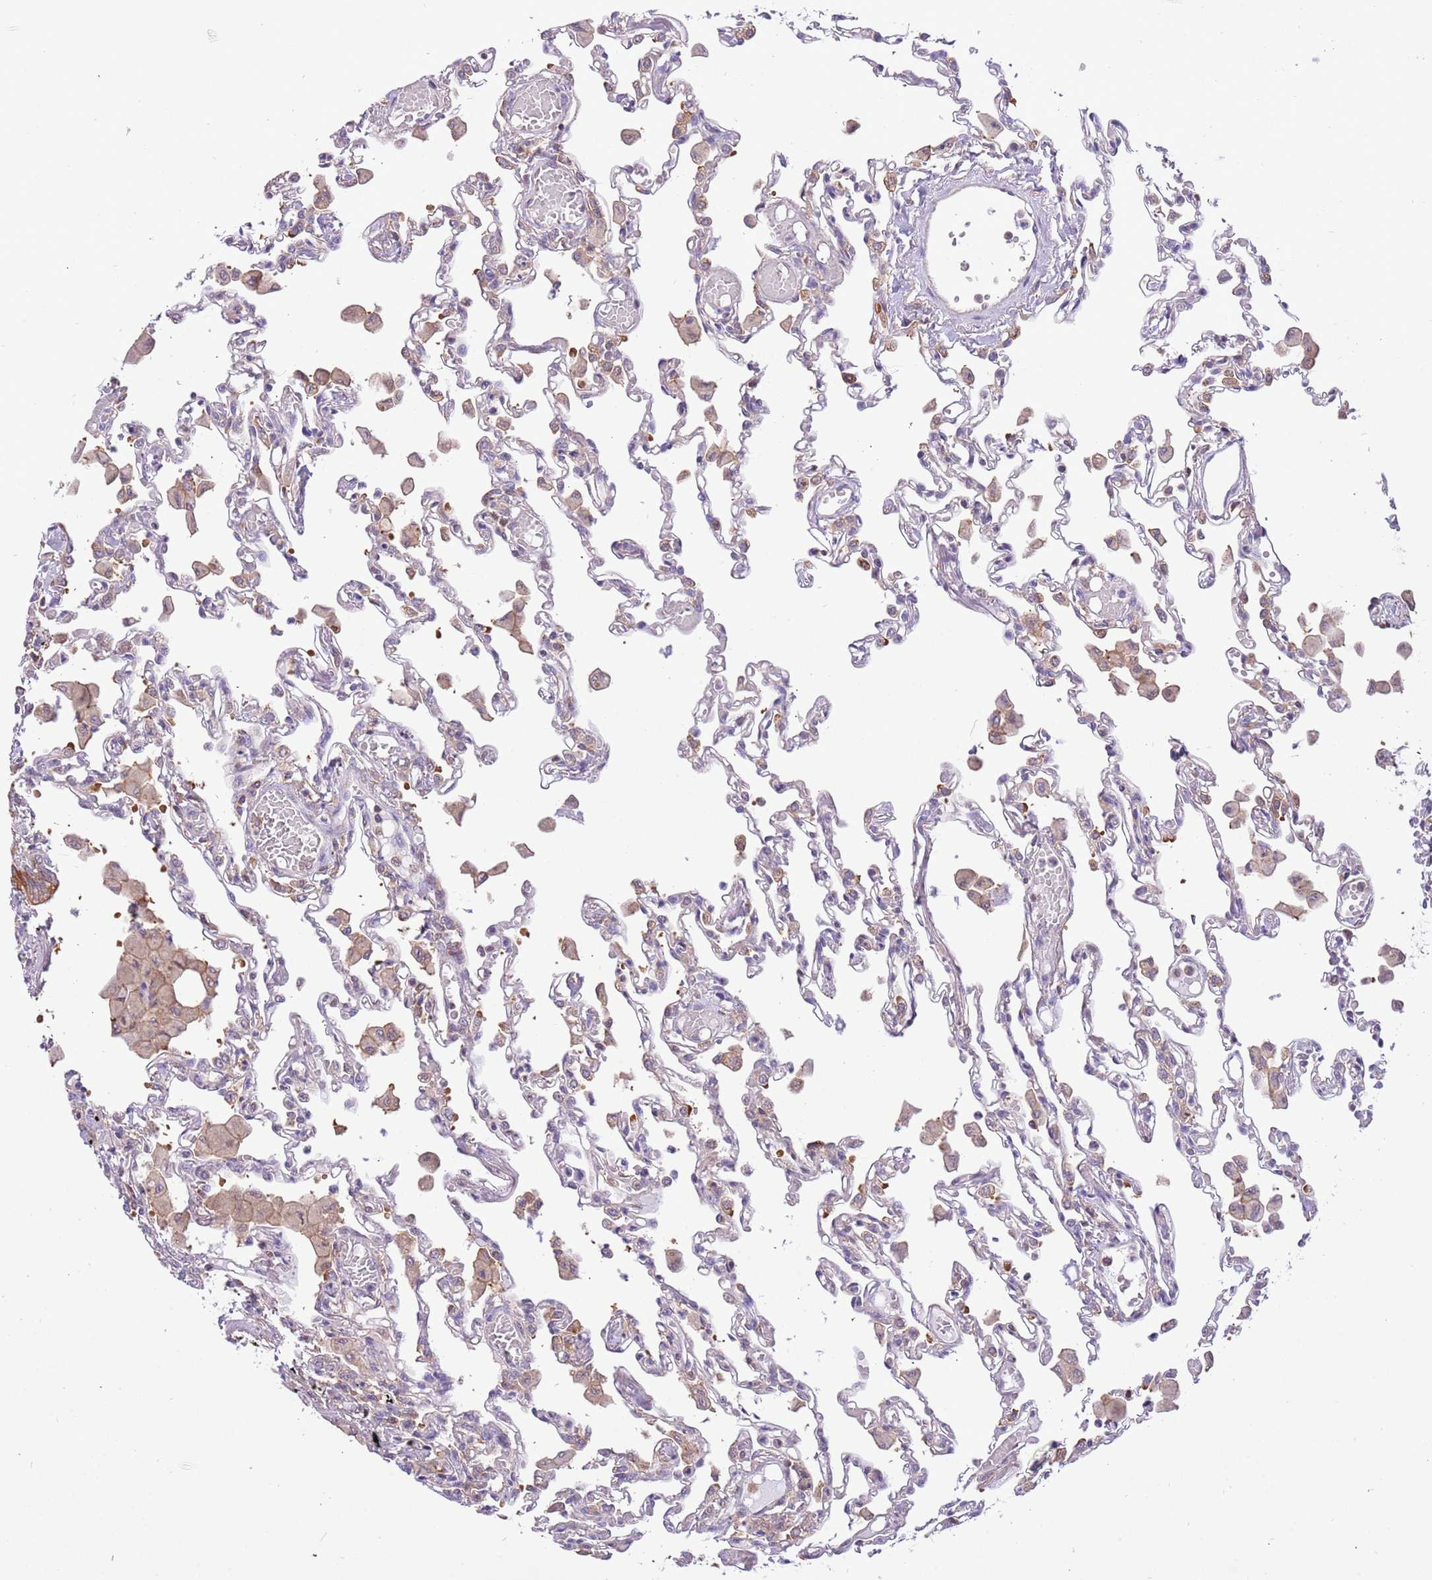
{"staining": {"intensity": "negative", "quantity": "none", "location": "none"}, "tissue": "lung", "cell_type": "Alveolar cells", "image_type": "normal", "snomed": [{"axis": "morphology", "description": "Normal tissue, NOS"}, {"axis": "topography", "description": "Bronchus"}, {"axis": "topography", "description": "Lung"}], "caption": "High magnification brightfield microscopy of normal lung stained with DAB (brown) and counterstained with hematoxylin (blue): alveolar cells show no significant staining. Nuclei are stained in blue.", "gene": "STIP1", "patient": {"sex": "female", "age": 49}}